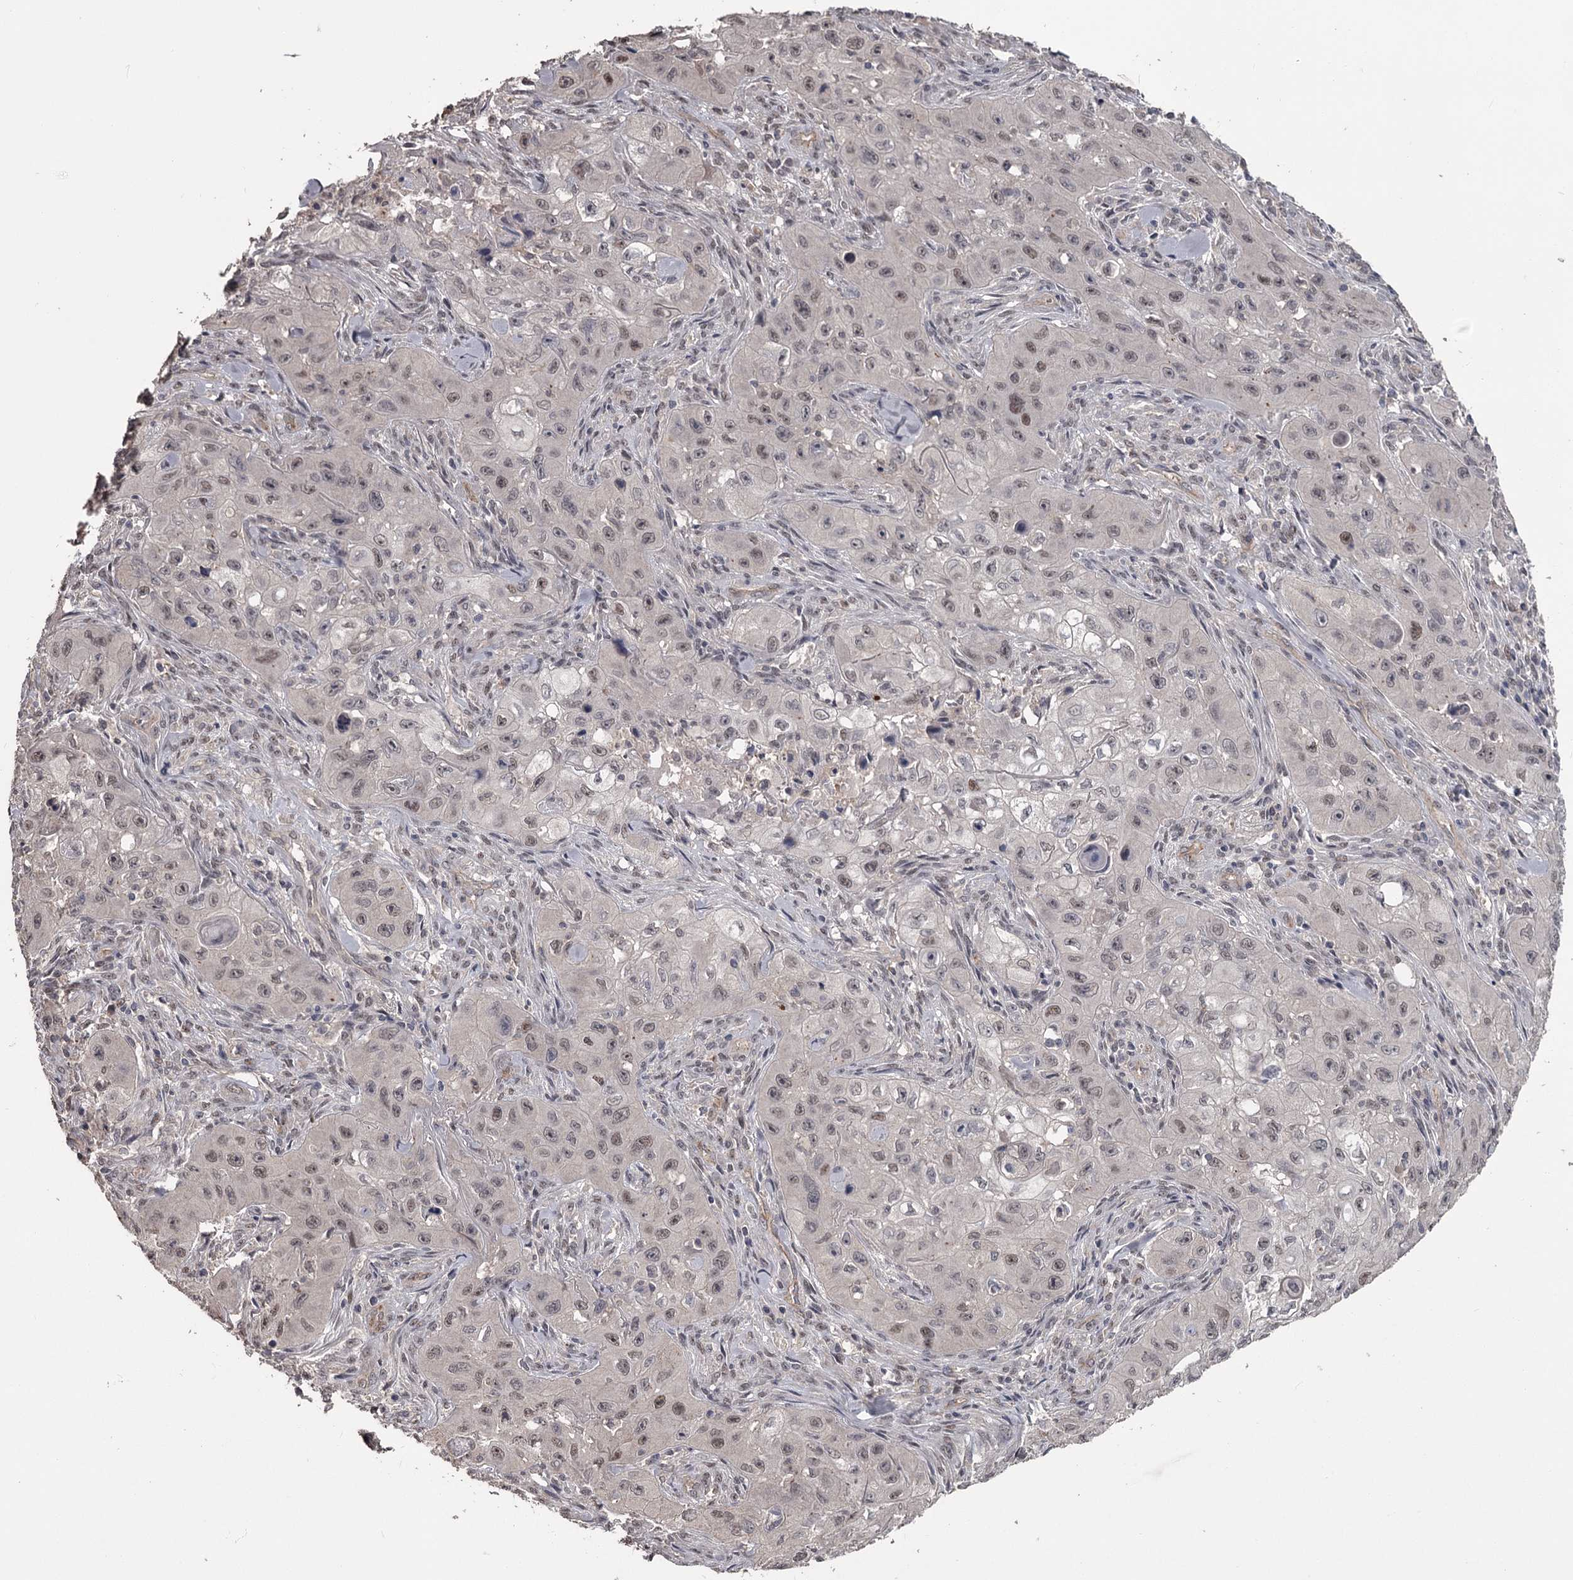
{"staining": {"intensity": "weak", "quantity": "25%-75%", "location": "nuclear"}, "tissue": "skin cancer", "cell_type": "Tumor cells", "image_type": "cancer", "snomed": [{"axis": "morphology", "description": "Squamous cell carcinoma, NOS"}, {"axis": "topography", "description": "Skin"}, {"axis": "topography", "description": "Subcutis"}], "caption": "A low amount of weak nuclear expression is seen in about 25%-75% of tumor cells in skin cancer (squamous cell carcinoma) tissue. (DAB IHC with brightfield microscopy, high magnification).", "gene": "PRPF40B", "patient": {"sex": "male", "age": 73}}